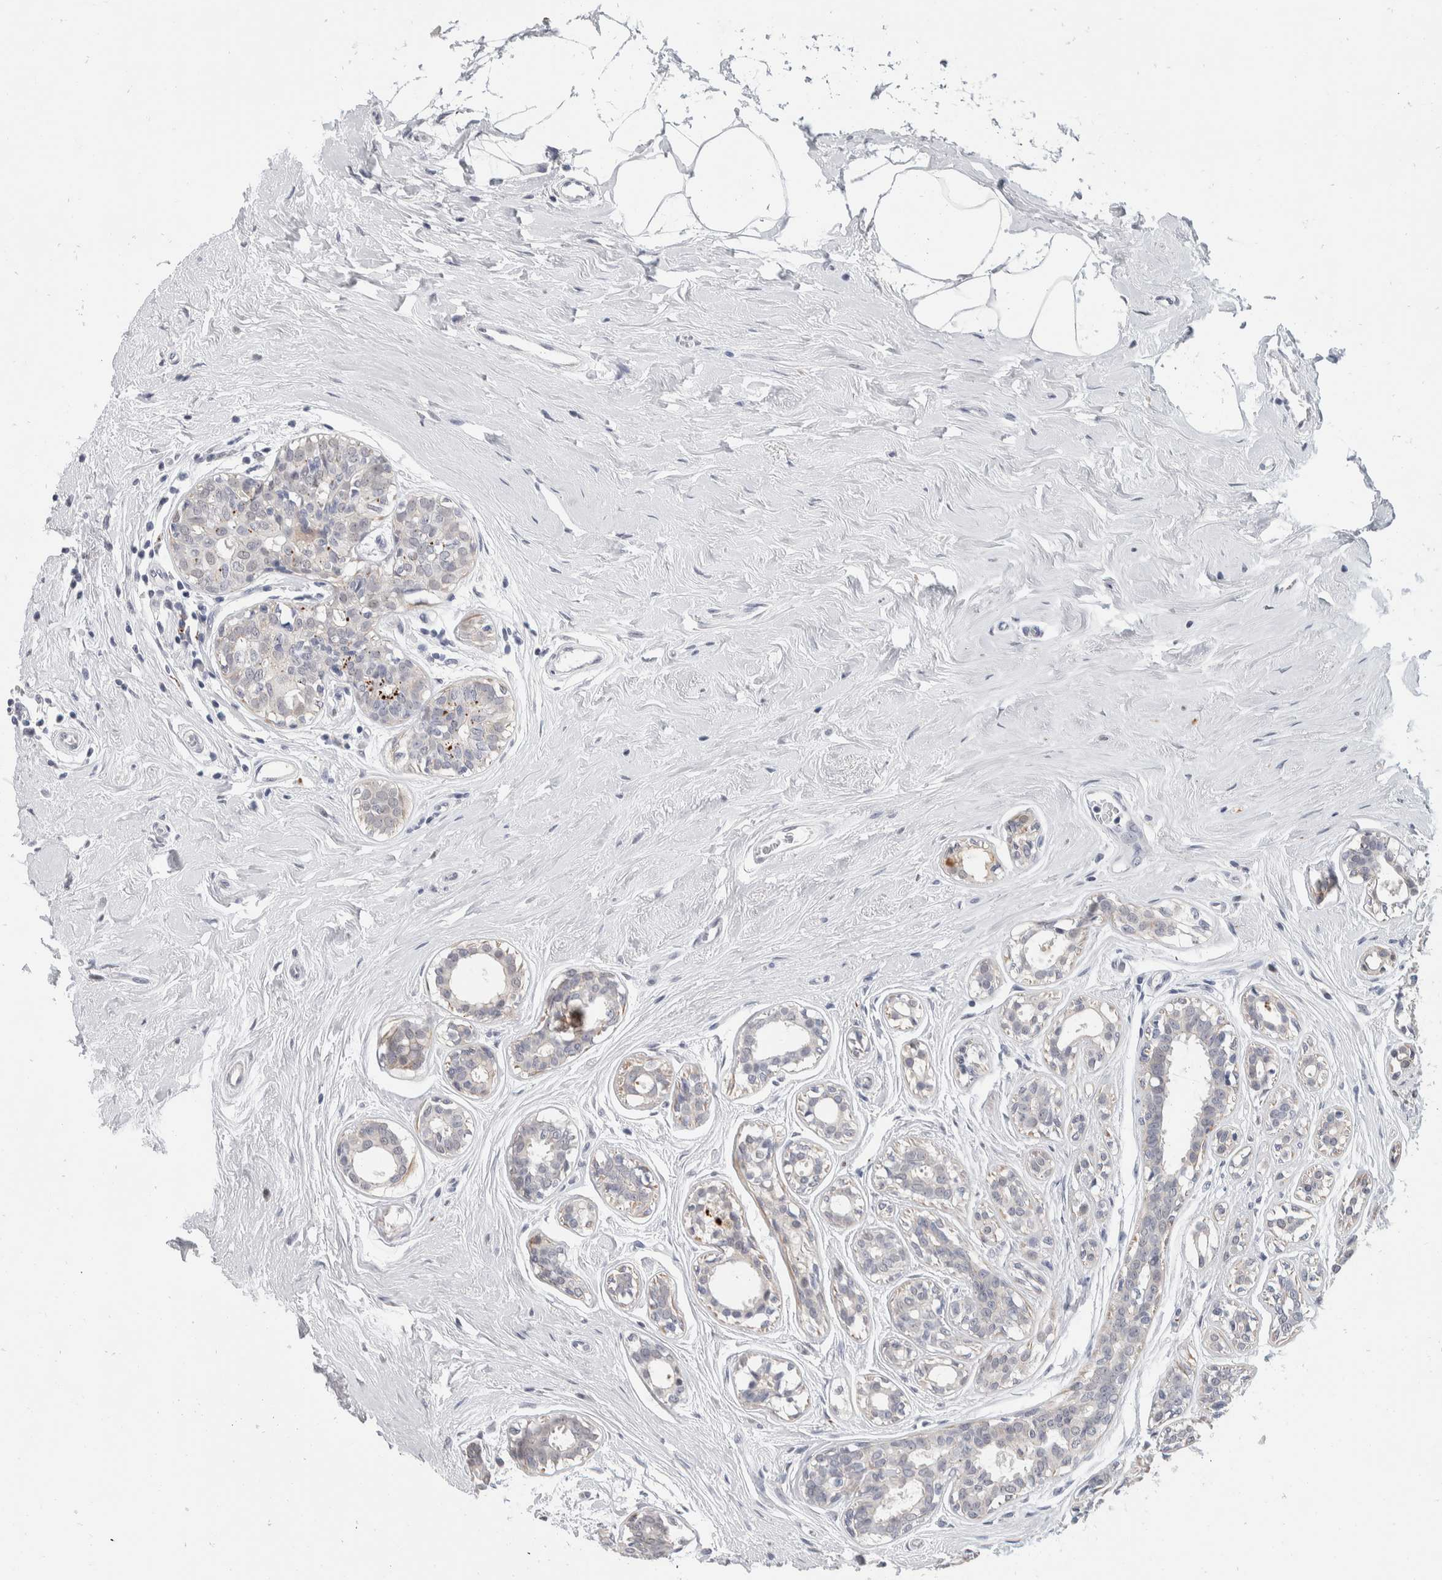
{"staining": {"intensity": "negative", "quantity": "none", "location": "none"}, "tissue": "breast cancer", "cell_type": "Tumor cells", "image_type": "cancer", "snomed": [{"axis": "morphology", "description": "Duct carcinoma"}, {"axis": "topography", "description": "Breast"}], "caption": "Breast cancer (infiltrating ductal carcinoma) was stained to show a protein in brown. There is no significant staining in tumor cells.", "gene": "CATSPERD", "patient": {"sex": "female", "age": 55}}